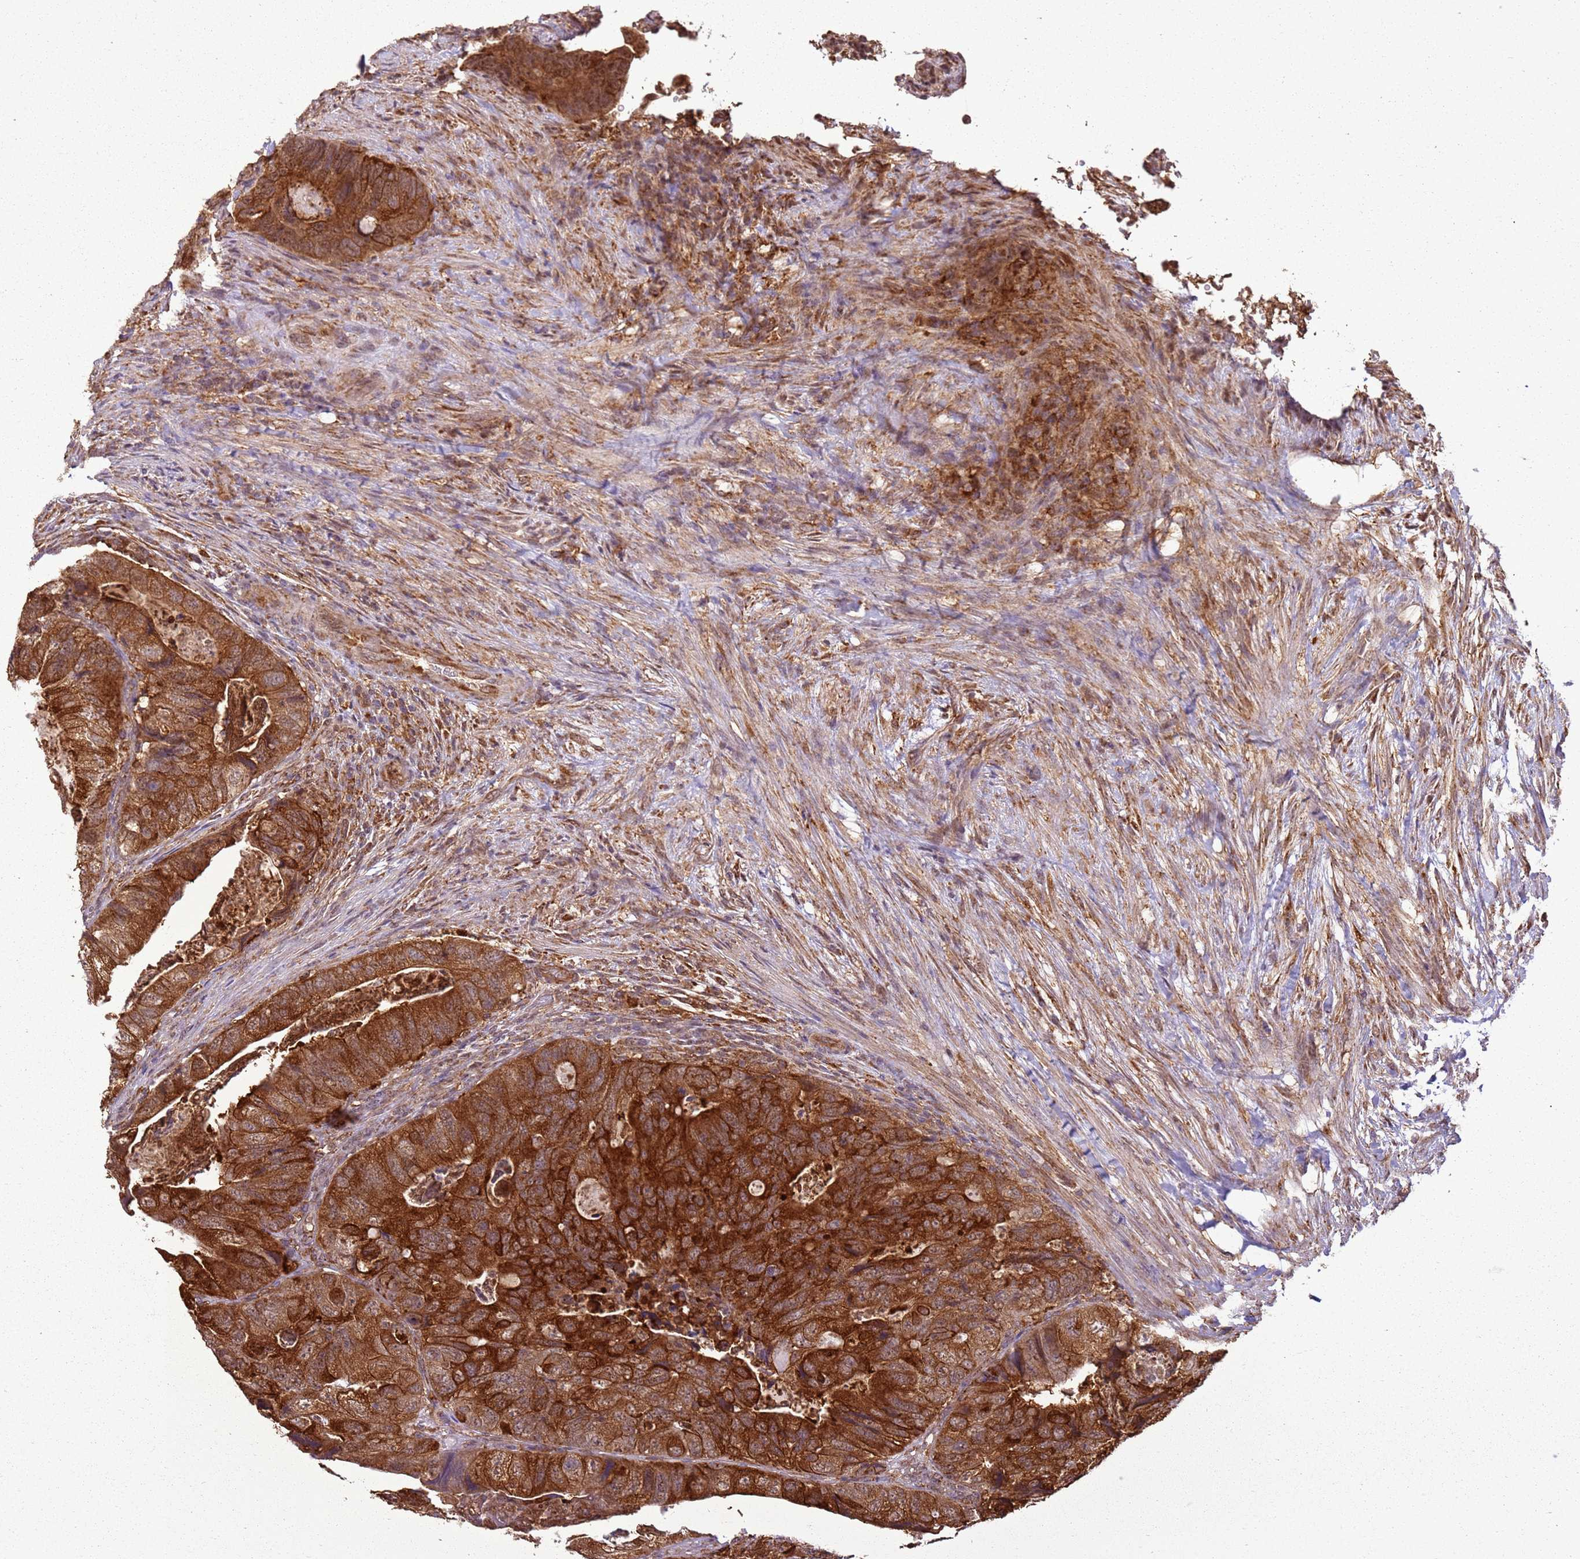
{"staining": {"intensity": "strong", "quantity": ">75%", "location": "cytoplasmic/membranous"}, "tissue": "colorectal cancer", "cell_type": "Tumor cells", "image_type": "cancer", "snomed": [{"axis": "morphology", "description": "Adenocarcinoma, NOS"}, {"axis": "topography", "description": "Rectum"}], "caption": "Immunohistochemistry of colorectal cancer (adenocarcinoma) reveals high levels of strong cytoplasmic/membranous expression in approximately >75% of tumor cells.", "gene": "GABRE", "patient": {"sex": "male", "age": 63}}